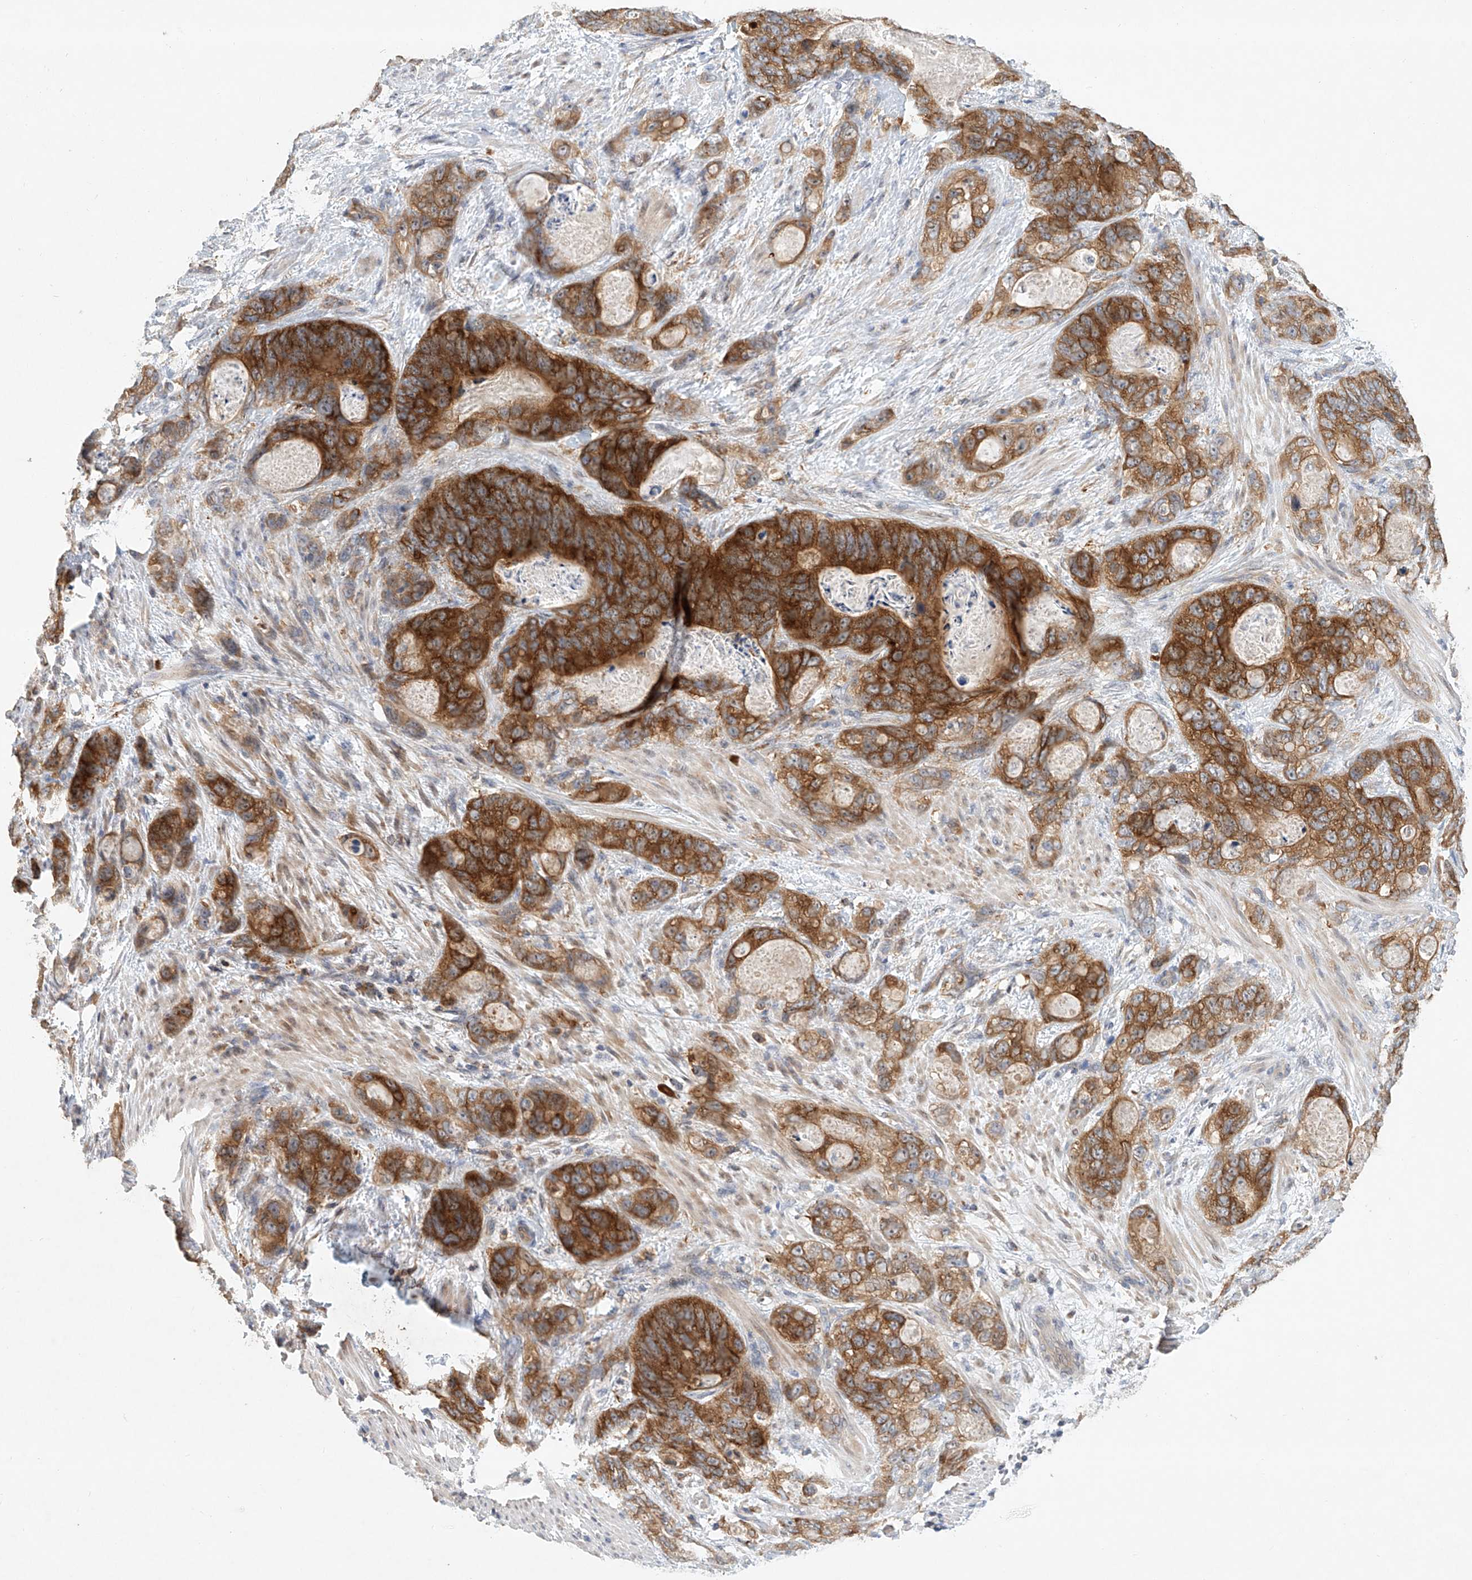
{"staining": {"intensity": "strong", "quantity": ">75%", "location": "cytoplasmic/membranous"}, "tissue": "stomach cancer", "cell_type": "Tumor cells", "image_type": "cancer", "snomed": [{"axis": "morphology", "description": "Normal tissue, NOS"}, {"axis": "morphology", "description": "Adenocarcinoma, NOS"}, {"axis": "topography", "description": "Stomach"}], "caption": "Immunohistochemistry photomicrograph of neoplastic tissue: stomach adenocarcinoma stained using immunohistochemistry demonstrates high levels of strong protein expression localized specifically in the cytoplasmic/membranous of tumor cells, appearing as a cytoplasmic/membranous brown color.", "gene": "CARMIL1", "patient": {"sex": "female", "age": 89}}